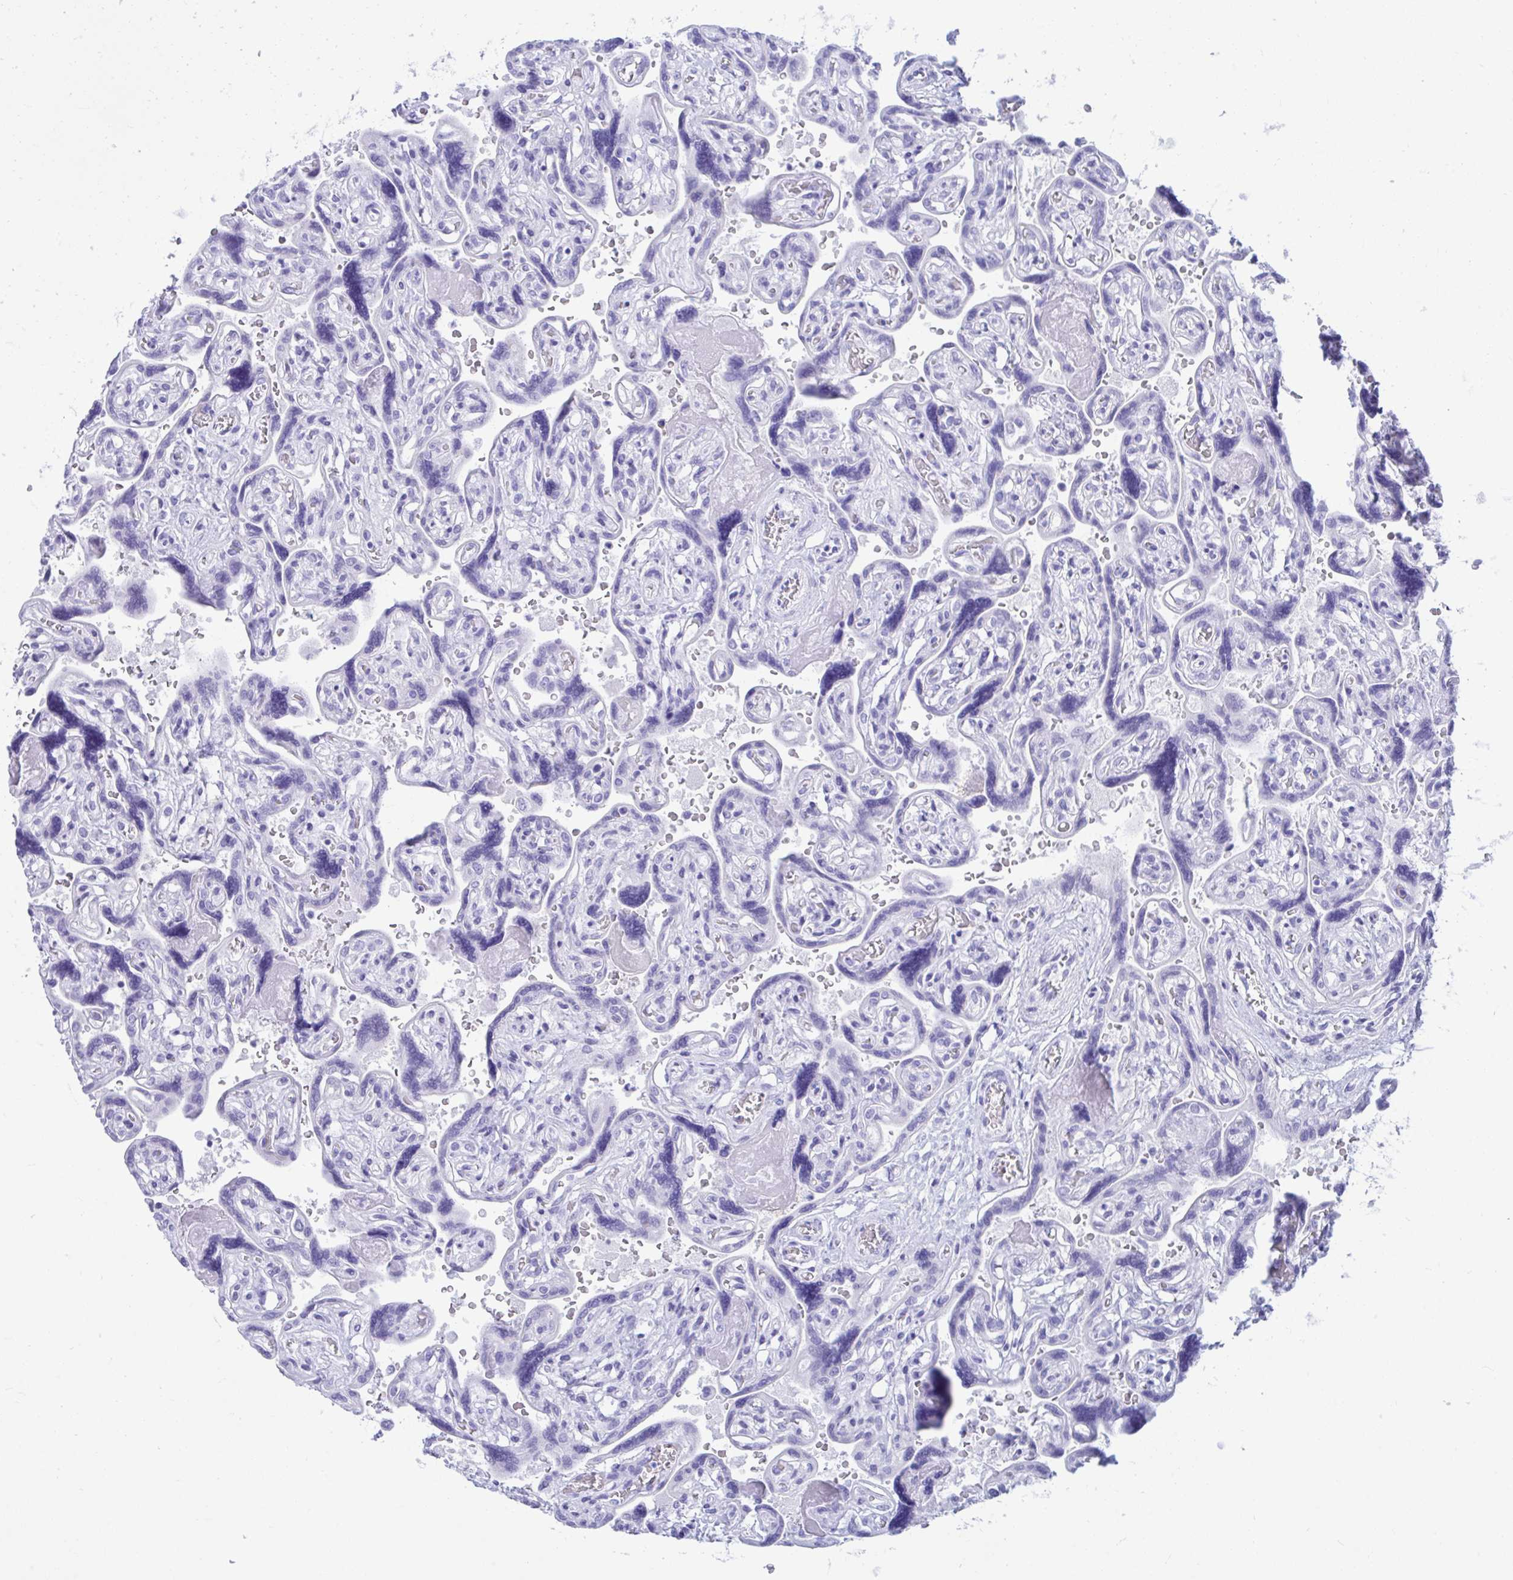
{"staining": {"intensity": "negative", "quantity": "none", "location": "none"}, "tissue": "placenta", "cell_type": "Decidual cells", "image_type": "normal", "snomed": [{"axis": "morphology", "description": "Normal tissue, NOS"}, {"axis": "topography", "description": "Placenta"}], "caption": "A high-resolution image shows immunohistochemistry staining of benign placenta, which displays no significant positivity in decidual cells.", "gene": "SHISA8", "patient": {"sex": "female", "age": 32}}